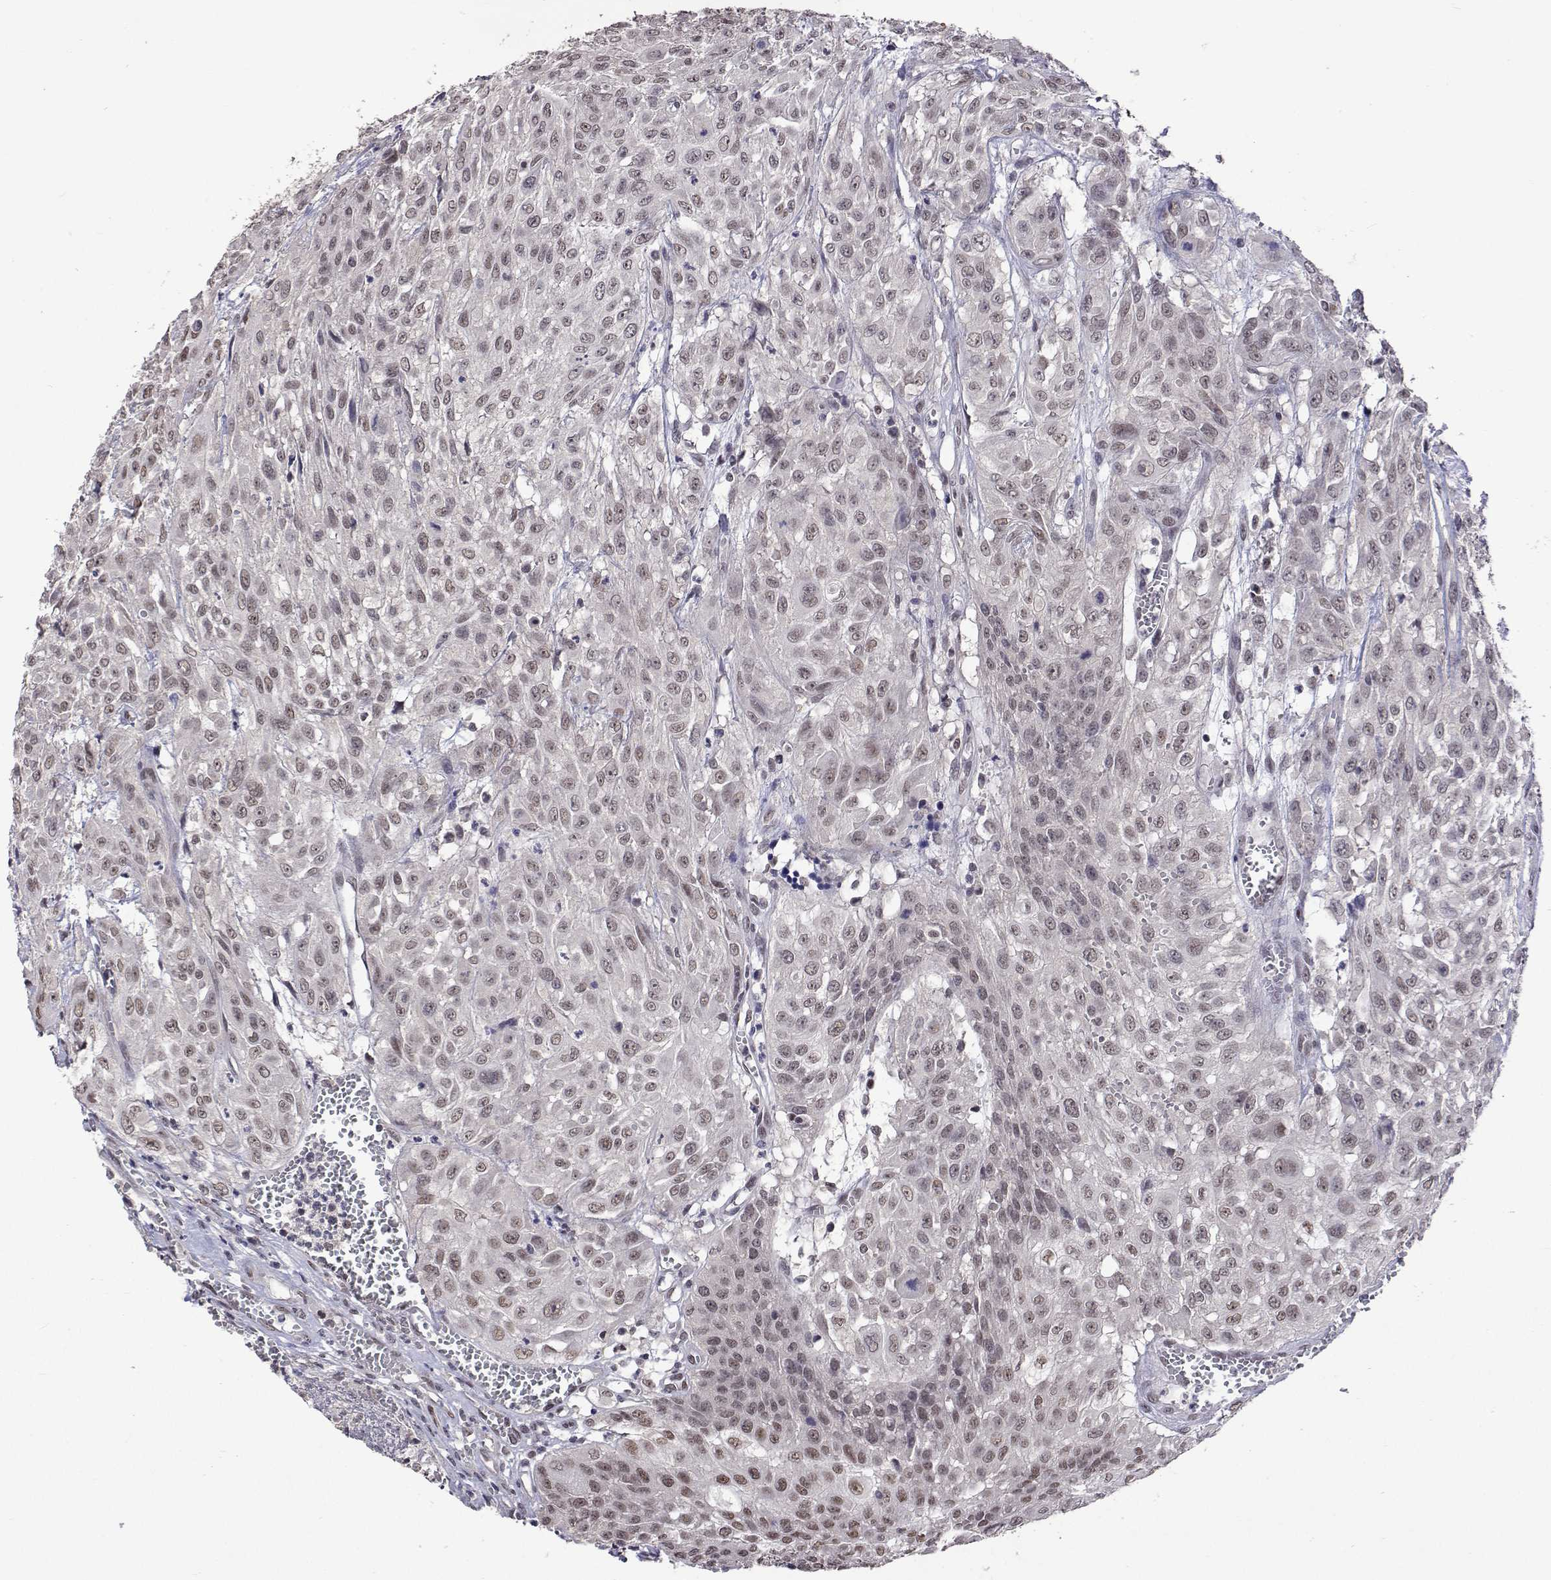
{"staining": {"intensity": "weak", "quantity": "25%-75%", "location": "nuclear"}, "tissue": "urothelial cancer", "cell_type": "Tumor cells", "image_type": "cancer", "snomed": [{"axis": "morphology", "description": "Urothelial carcinoma, High grade"}, {"axis": "topography", "description": "Urinary bladder"}], "caption": "This is an image of IHC staining of urothelial cancer, which shows weak expression in the nuclear of tumor cells.", "gene": "HNRNPA0", "patient": {"sex": "male", "age": 57}}